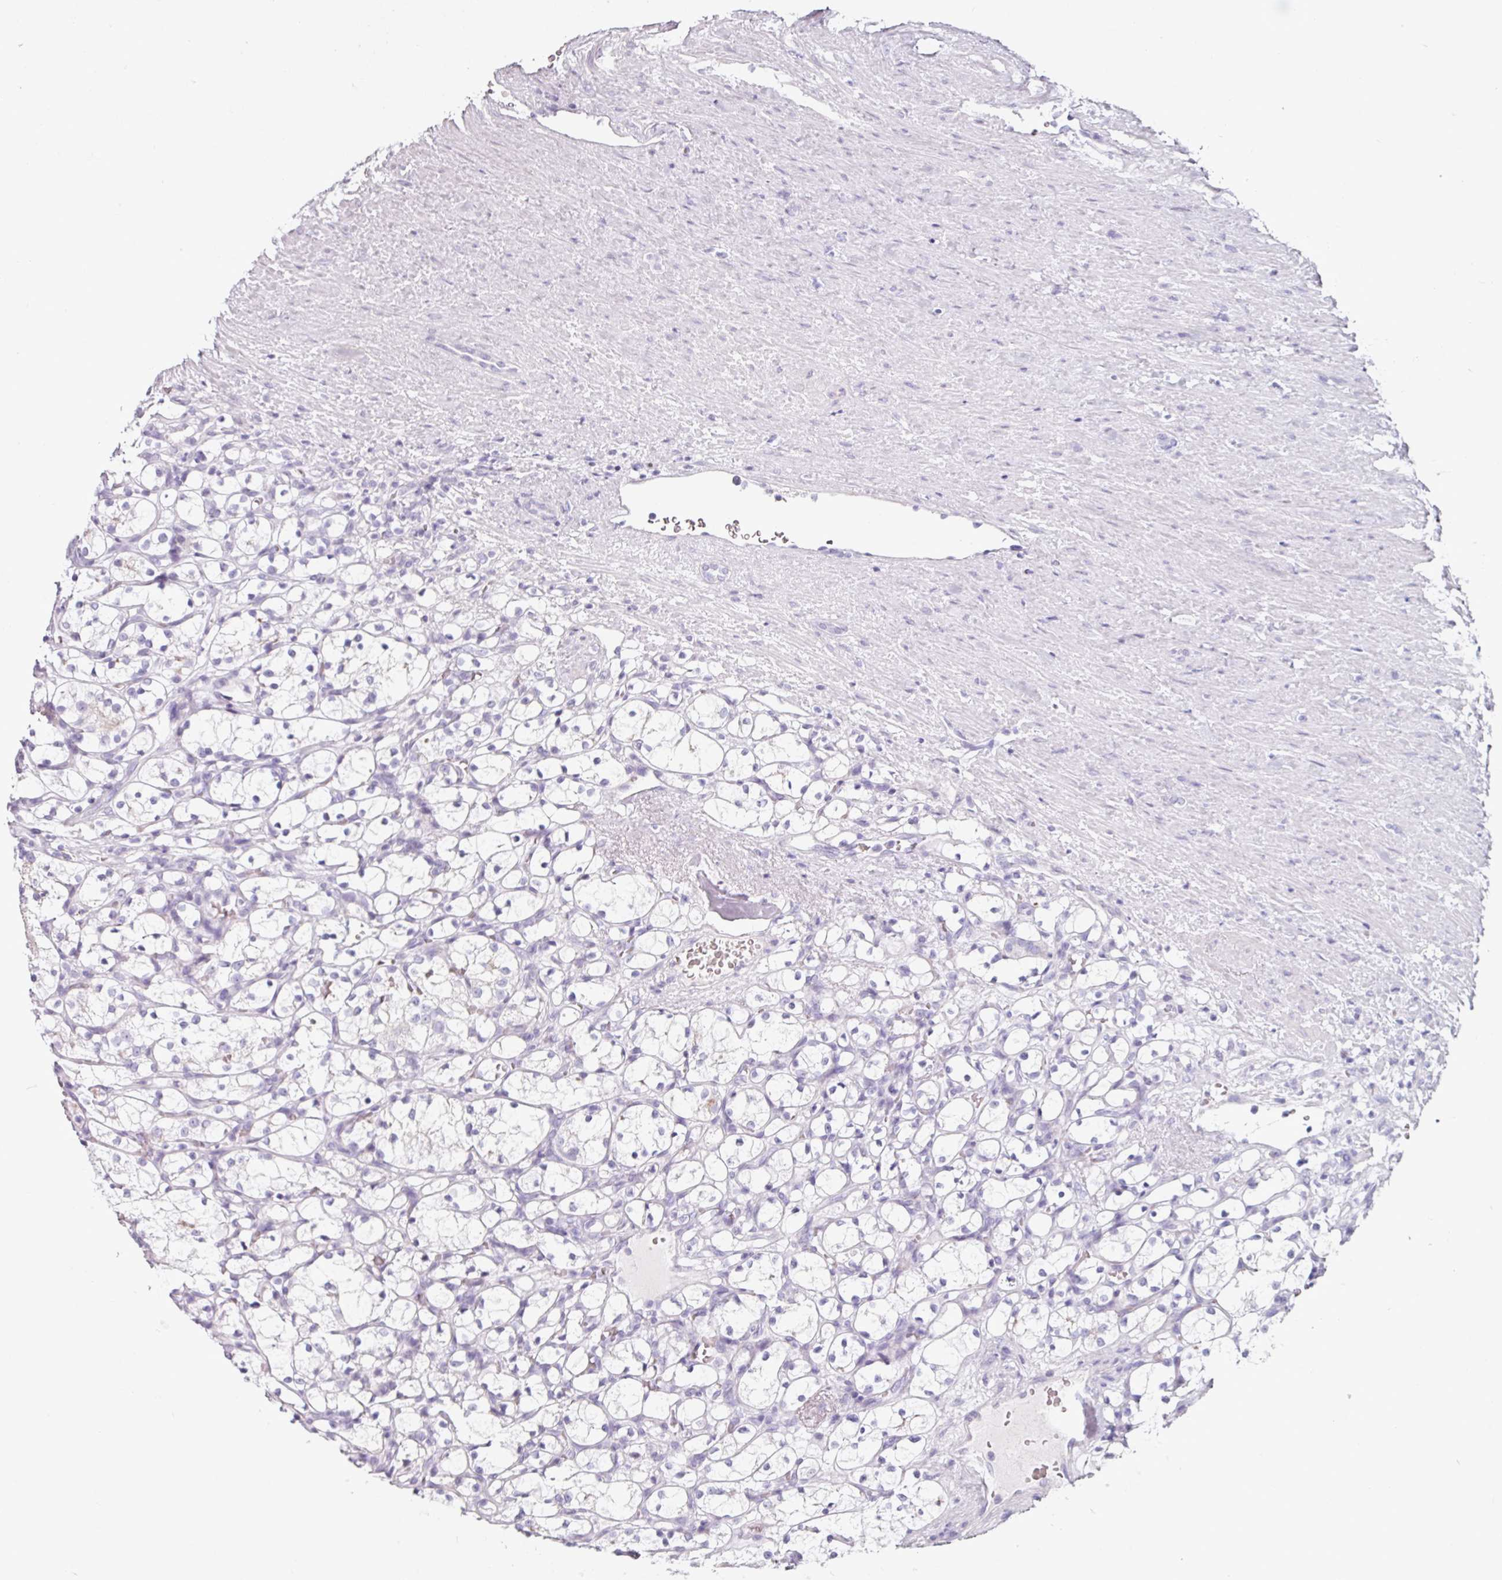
{"staining": {"intensity": "negative", "quantity": "none", "location": "none"}, "tissue": "renal cancer", "cell_type": "Tumor cells", "image_type": "cancer", "snomed": [{"axis": "morphology", "description": "Adenocarcinoma, NOS"}, {"axis": "topography", "description": "Kidney"}], "caption": "Immunohistochemistry (IHC) histopathology image of human renal cancer (adenocarcinoma) stained for a protein (brown), which reveals no positivity in tumor cells.", "gene": "CLCA1", "patient": {"sex": "female", "age": 69}}